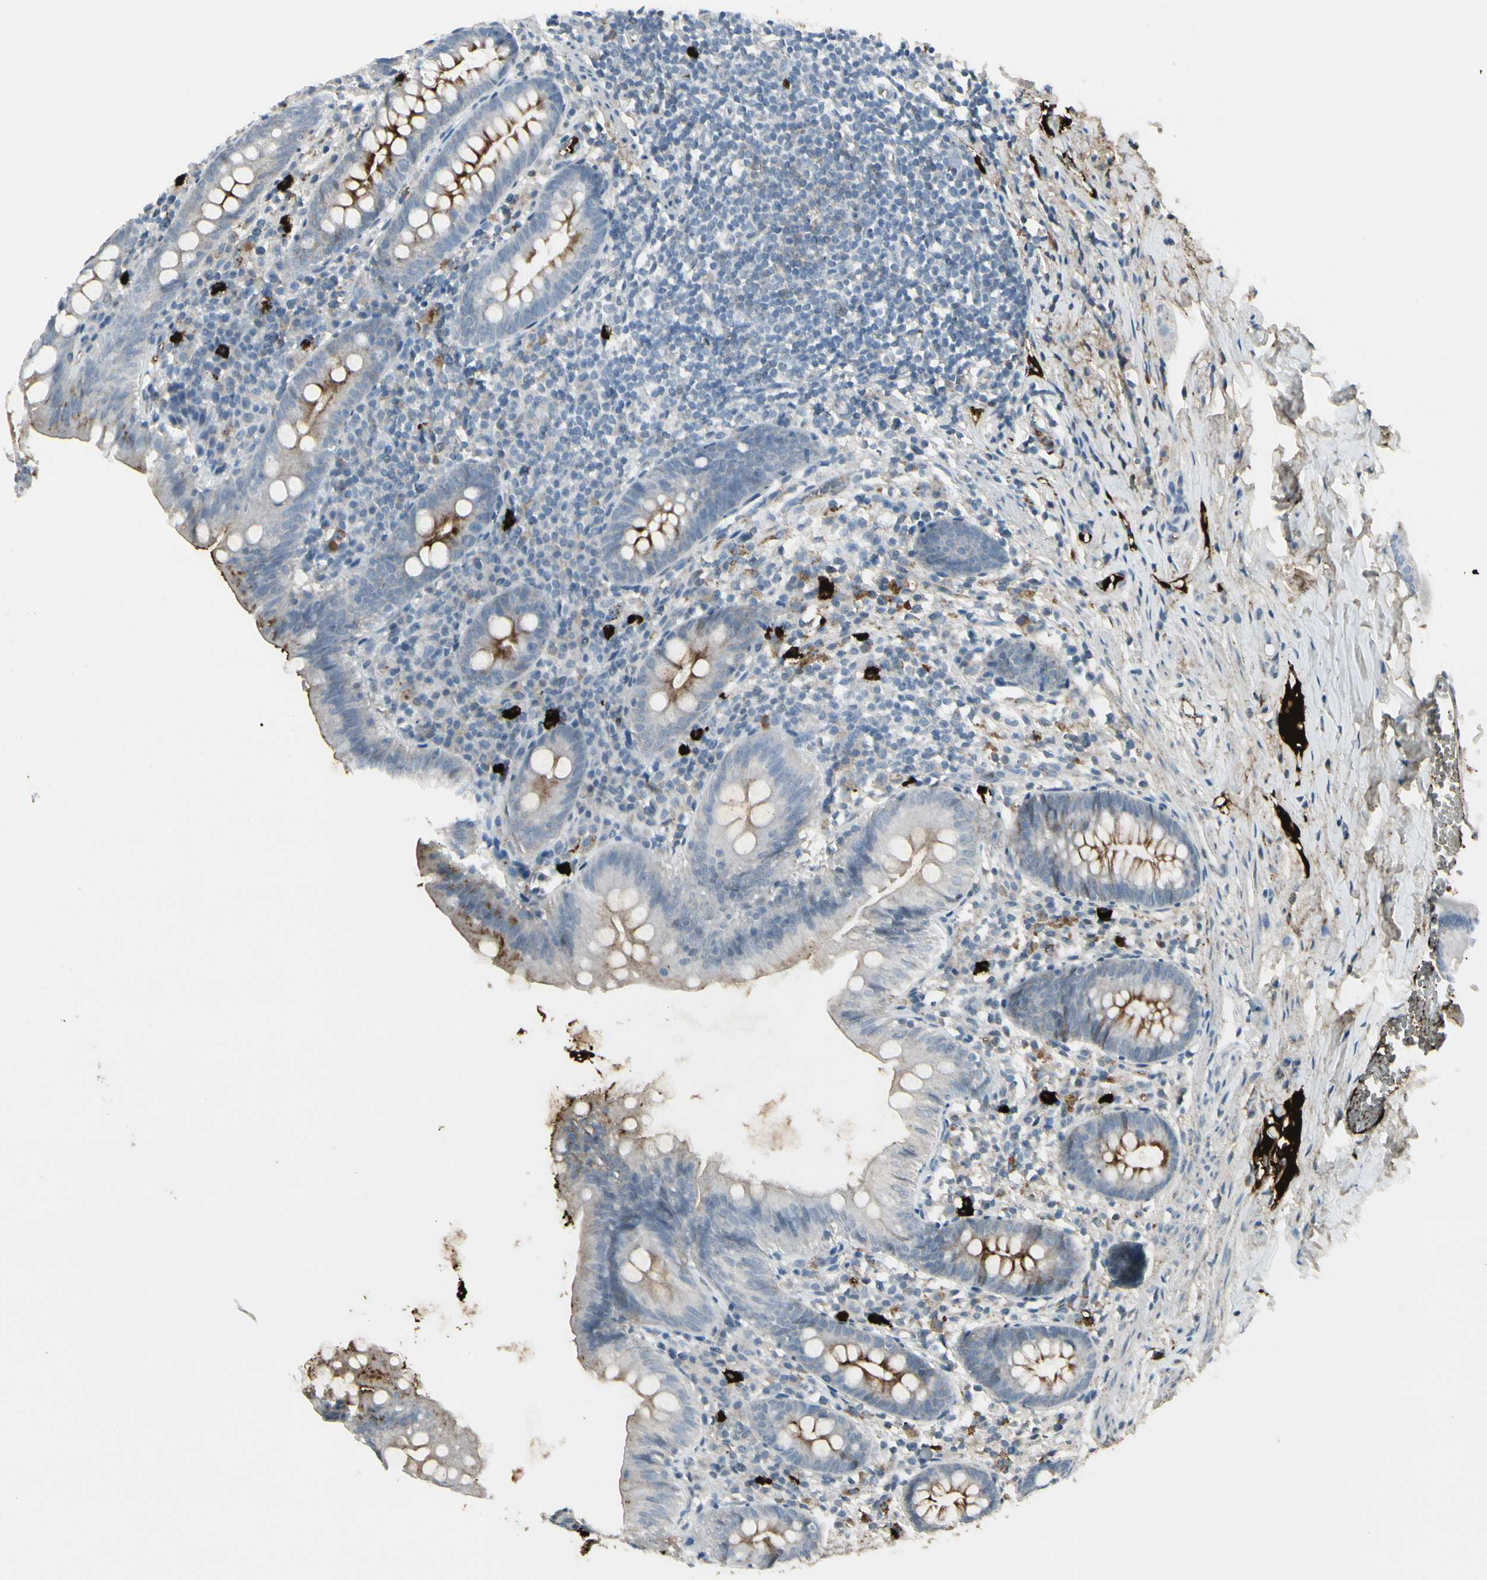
{"staining": {"intensity": "strong", "quantity": "25%-75%", "location": "cytoplasmic/membranous"}, "tissue": "appendix", "cell_type": "Glandular cells", "image_type": "normal", "snomed": [{"axis": "morphology", "description": "Normal tissue, NOS"}, {"axis": "topography", "description": "Appendix"}], "caption": "A high amount of strong cytoplasmic/membranous staining is identified in approximately 25%-75% of glandular cells in unremarkable appendix. (IHC, brightfield microscopy, high magnification).", "gene": "IGHM", "patient": {"sex": "male", "age": 52}}